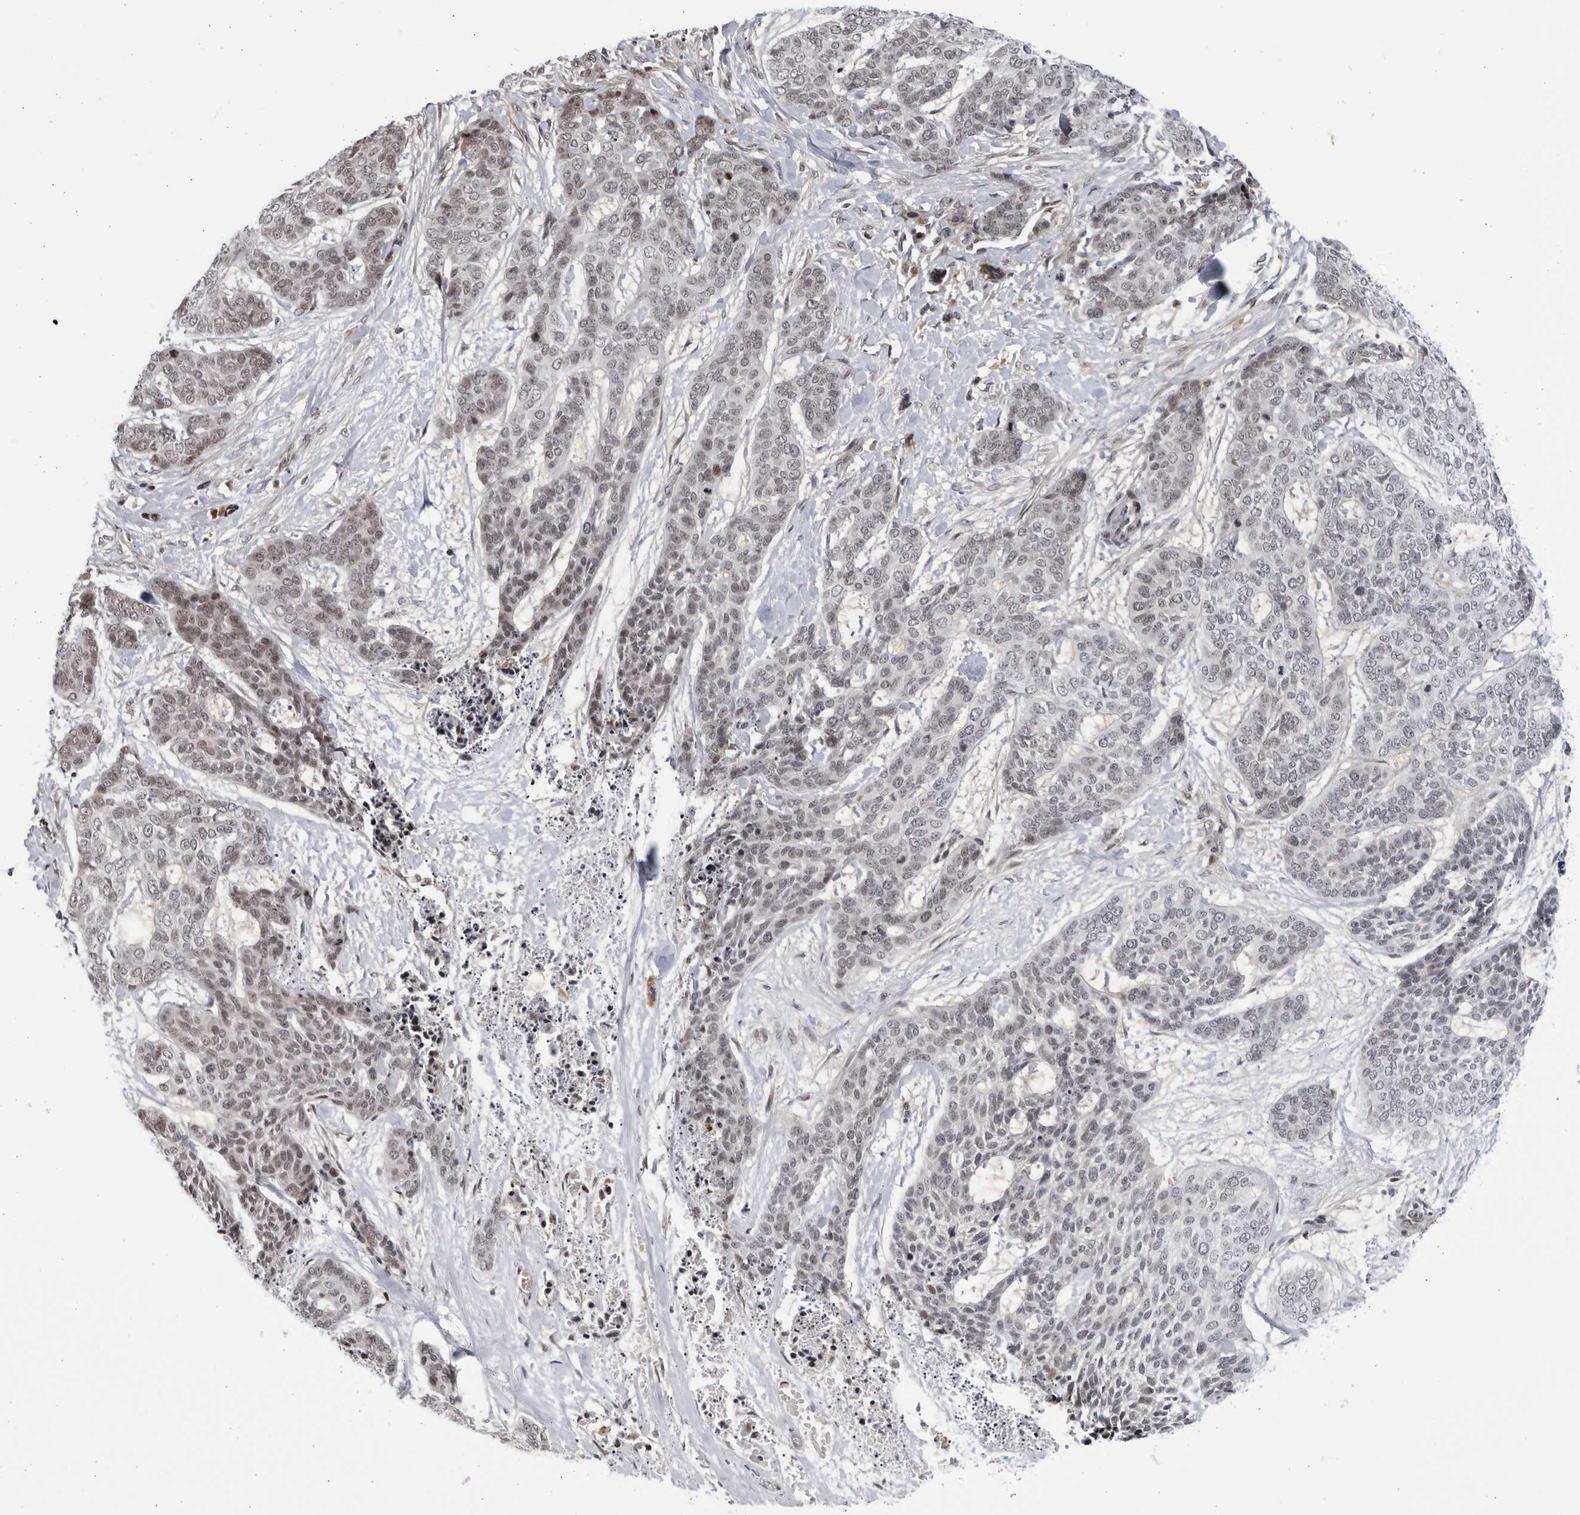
{"staining": {"intensity": "negative", "quantity": "none", "location": "none"}, "tissue": "skin cancer", "cell_type": "Tumor cells", "image_type": "cancer", "snomed": [{"axis": "morphology", "description": "Basal cell carcinoma"}, {"axis": "topography", "description": "Skin"}], "caption": "DAB (3,3'-diaminobenzidine) immunohistochemical staining of skin cancer displays no significant expression in tumor cells.", "gene": "DTL", "patient": {"sex": "female", "age": 64}}